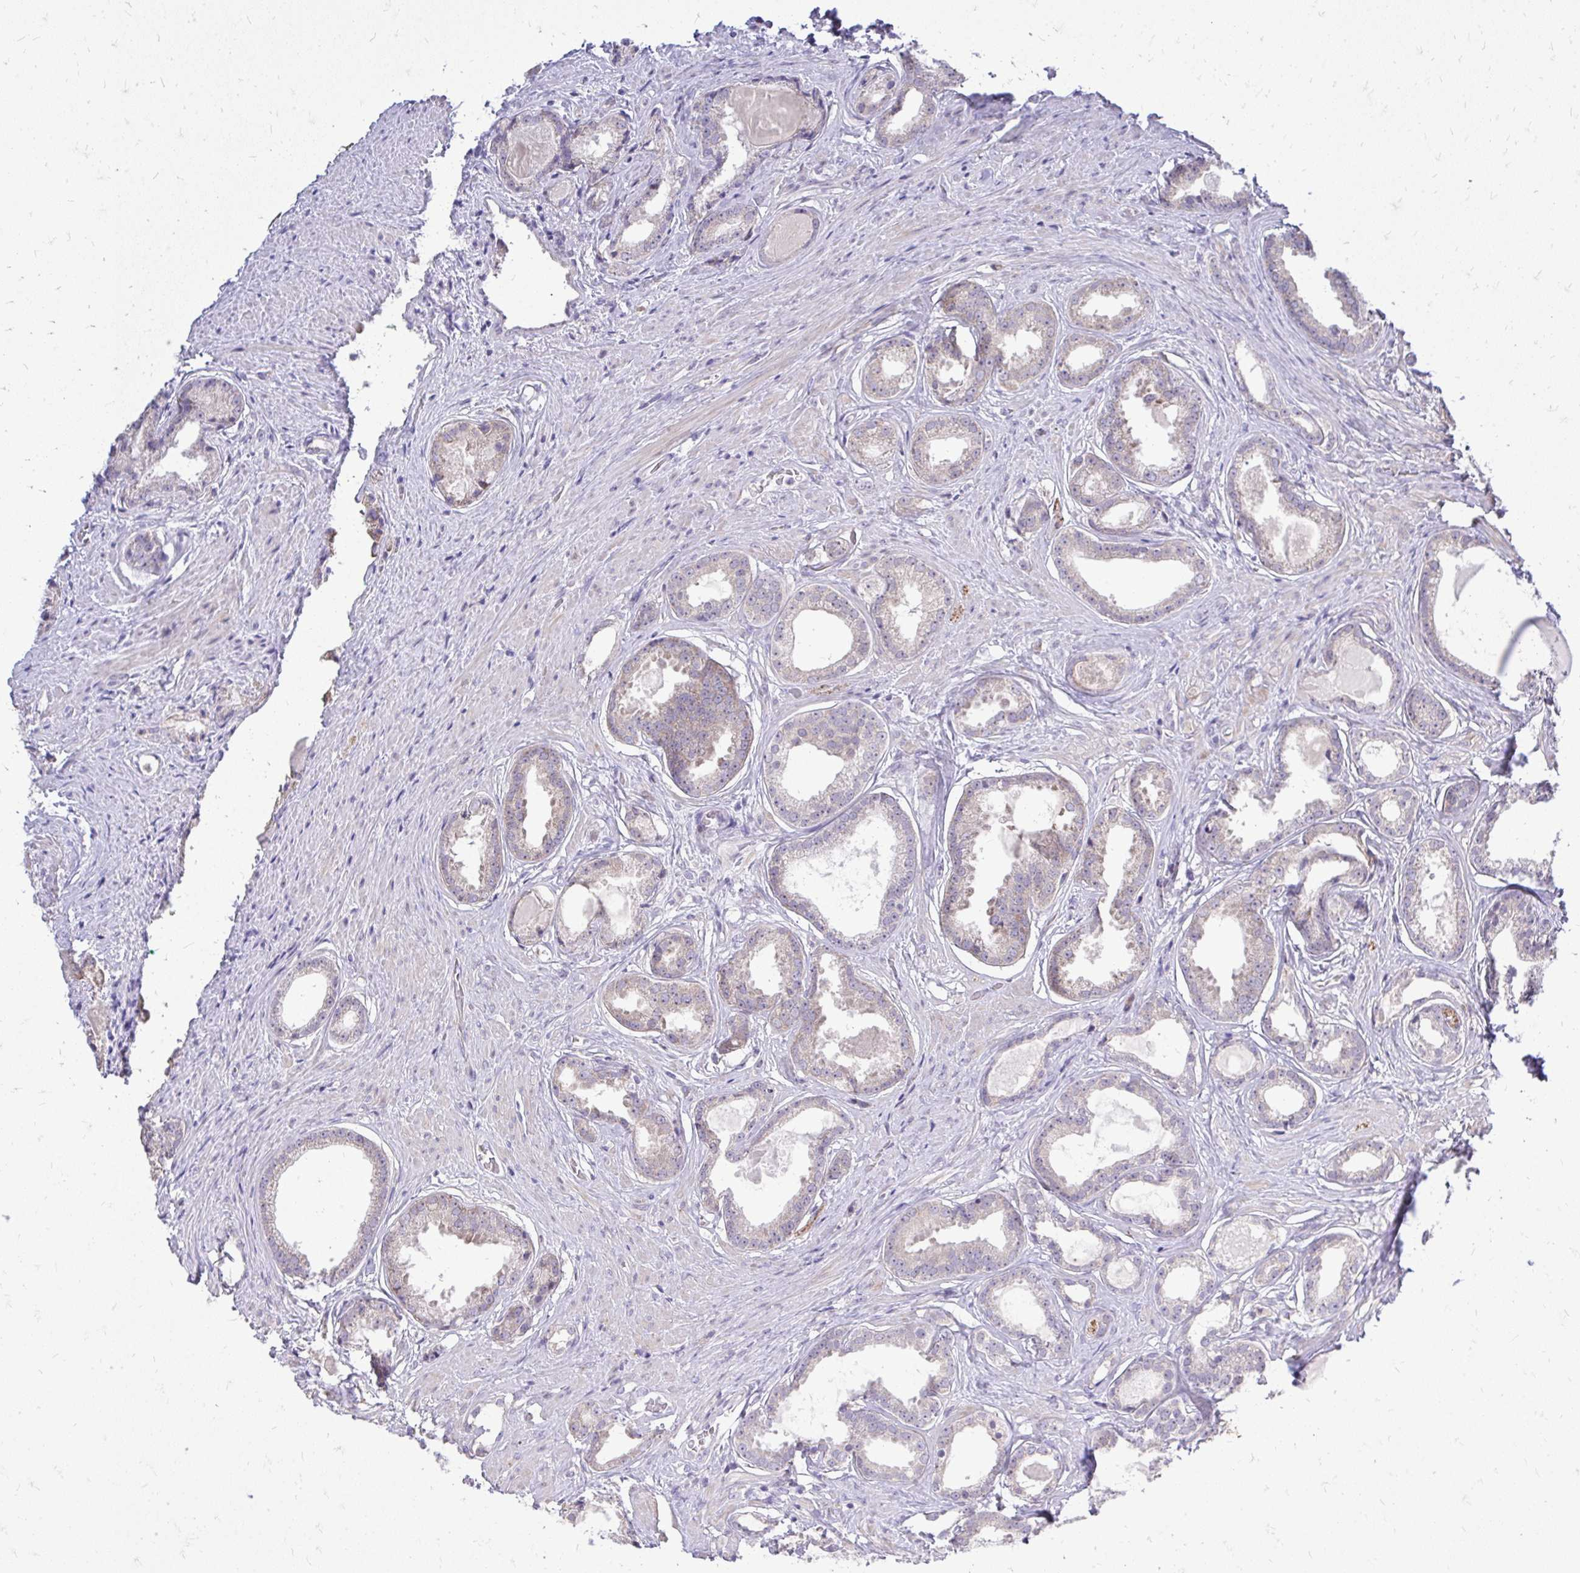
{"staining": {"intensity": "weak", "quantity": "25%-75%", "location": "cytoplasmic/membranous"}, "tissue": "prostate cancer", "cell_type": "Tumor cells", "image_type": "cancer", "snomed": [{"axis": "morphology", "description": "Adenocarcinoma, Low grade"}, {"axis": "topography", "description": "Prostate"}], "caption": "Human prostate cancer (adenocarcinoma (low-grade)) stained with a protein marker exhibits weak staining in tumor cells.", "gene": "OR8D1", "patient": {"sex": "male", "age": 65}}